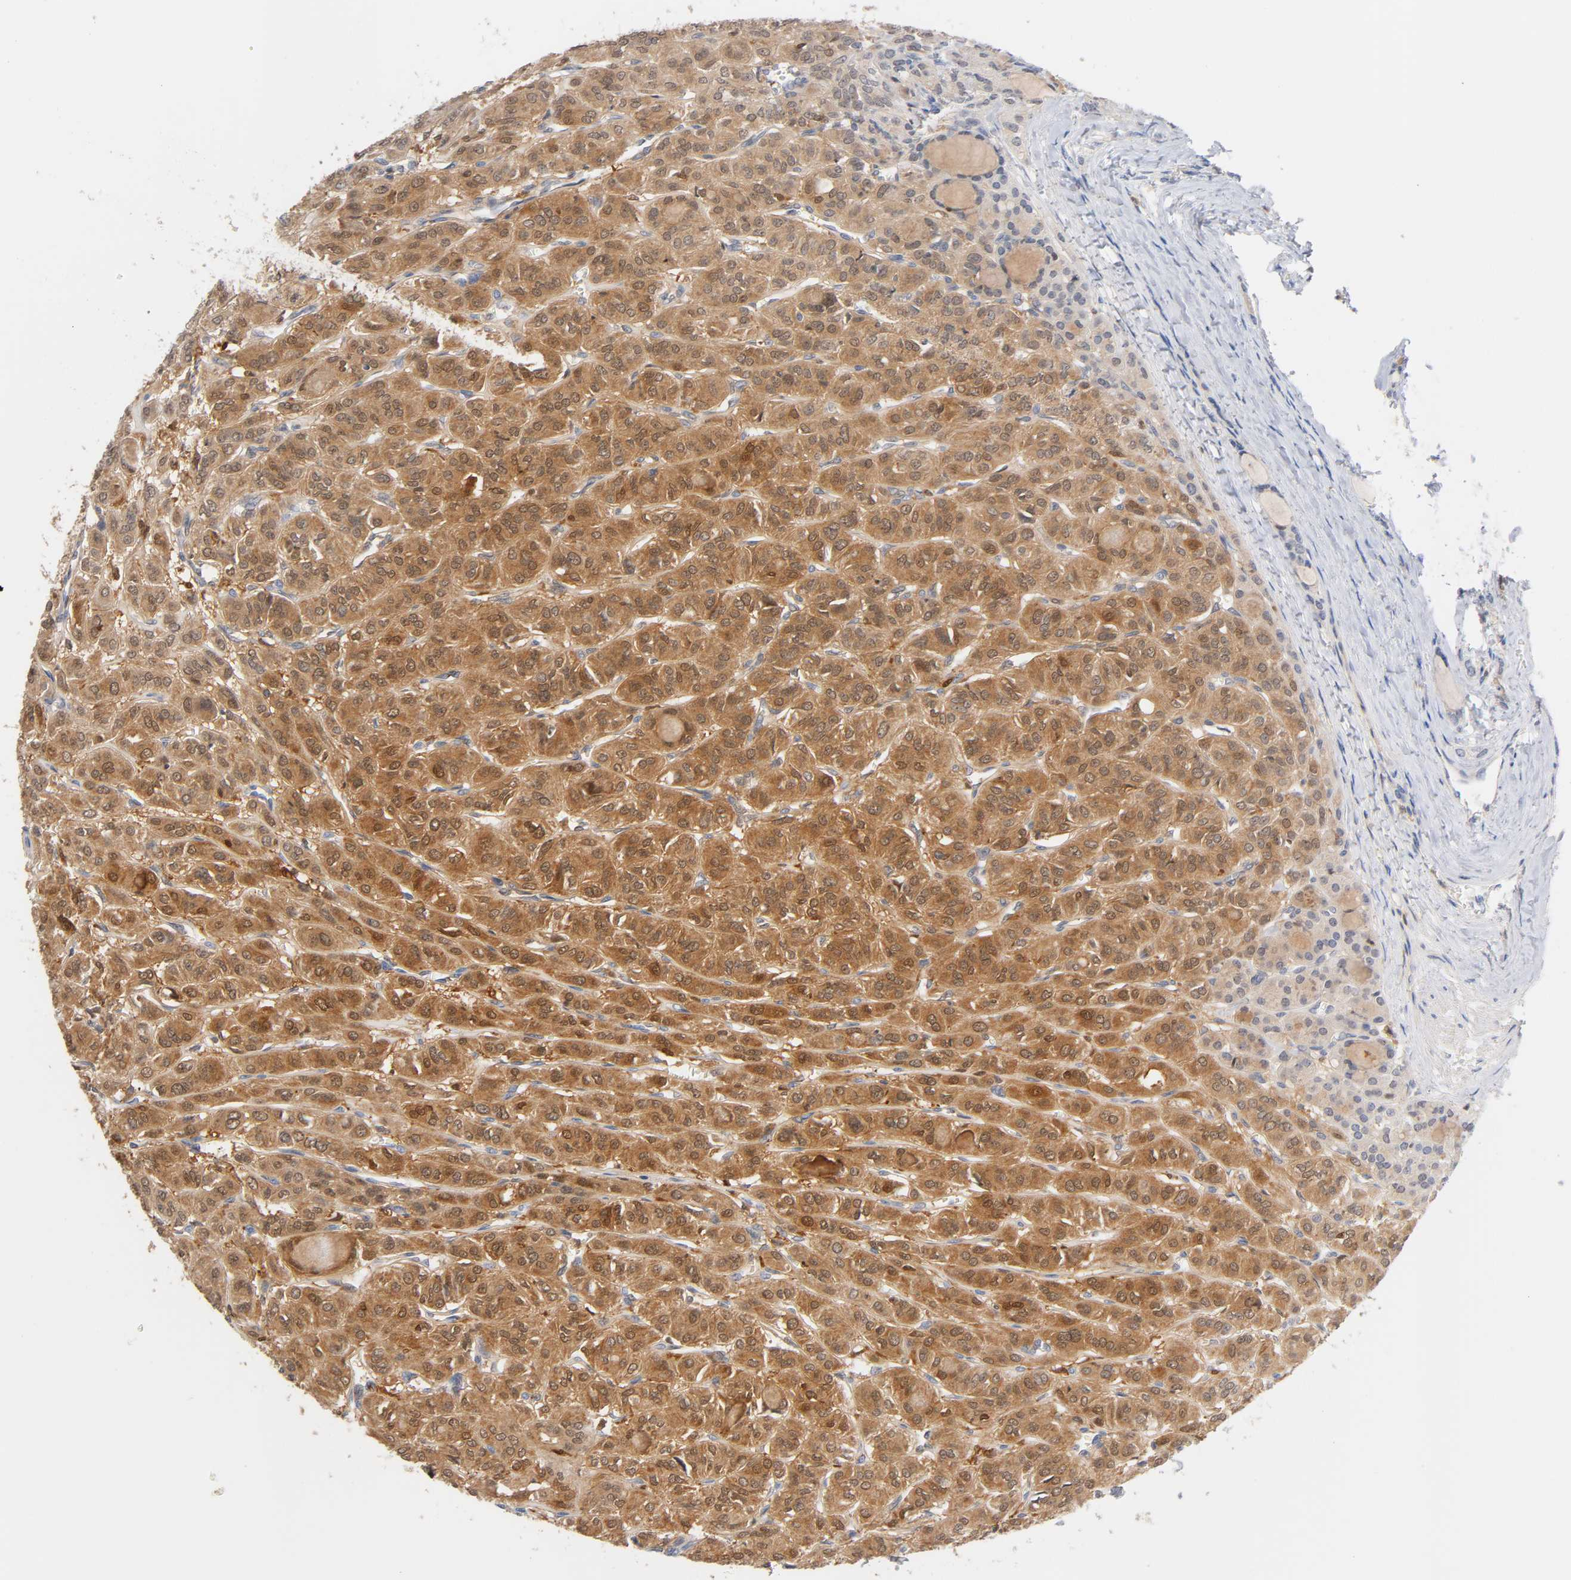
{"staining": {"intensity": "moderate", "quantity": ">75%", "location": "cytoplasmic/membranous,nuclear"}, "tissue": "thyroid cancer", "cell_type": "Tumor cells", "image_type": "cancer", "snomed": [{"axis": "morphology", "description": "Follicular adenoma carcinoma, NOS"}, {"axis": "topography", "description": "Thyroid gland"}], "caption": "Human follicular adenoma carcinoma (thyroid) stained with a protein marker exhibits moderate staining in tumor cells.", "gene": "IL18", "patient": {"sex": "female", "age": 71}}